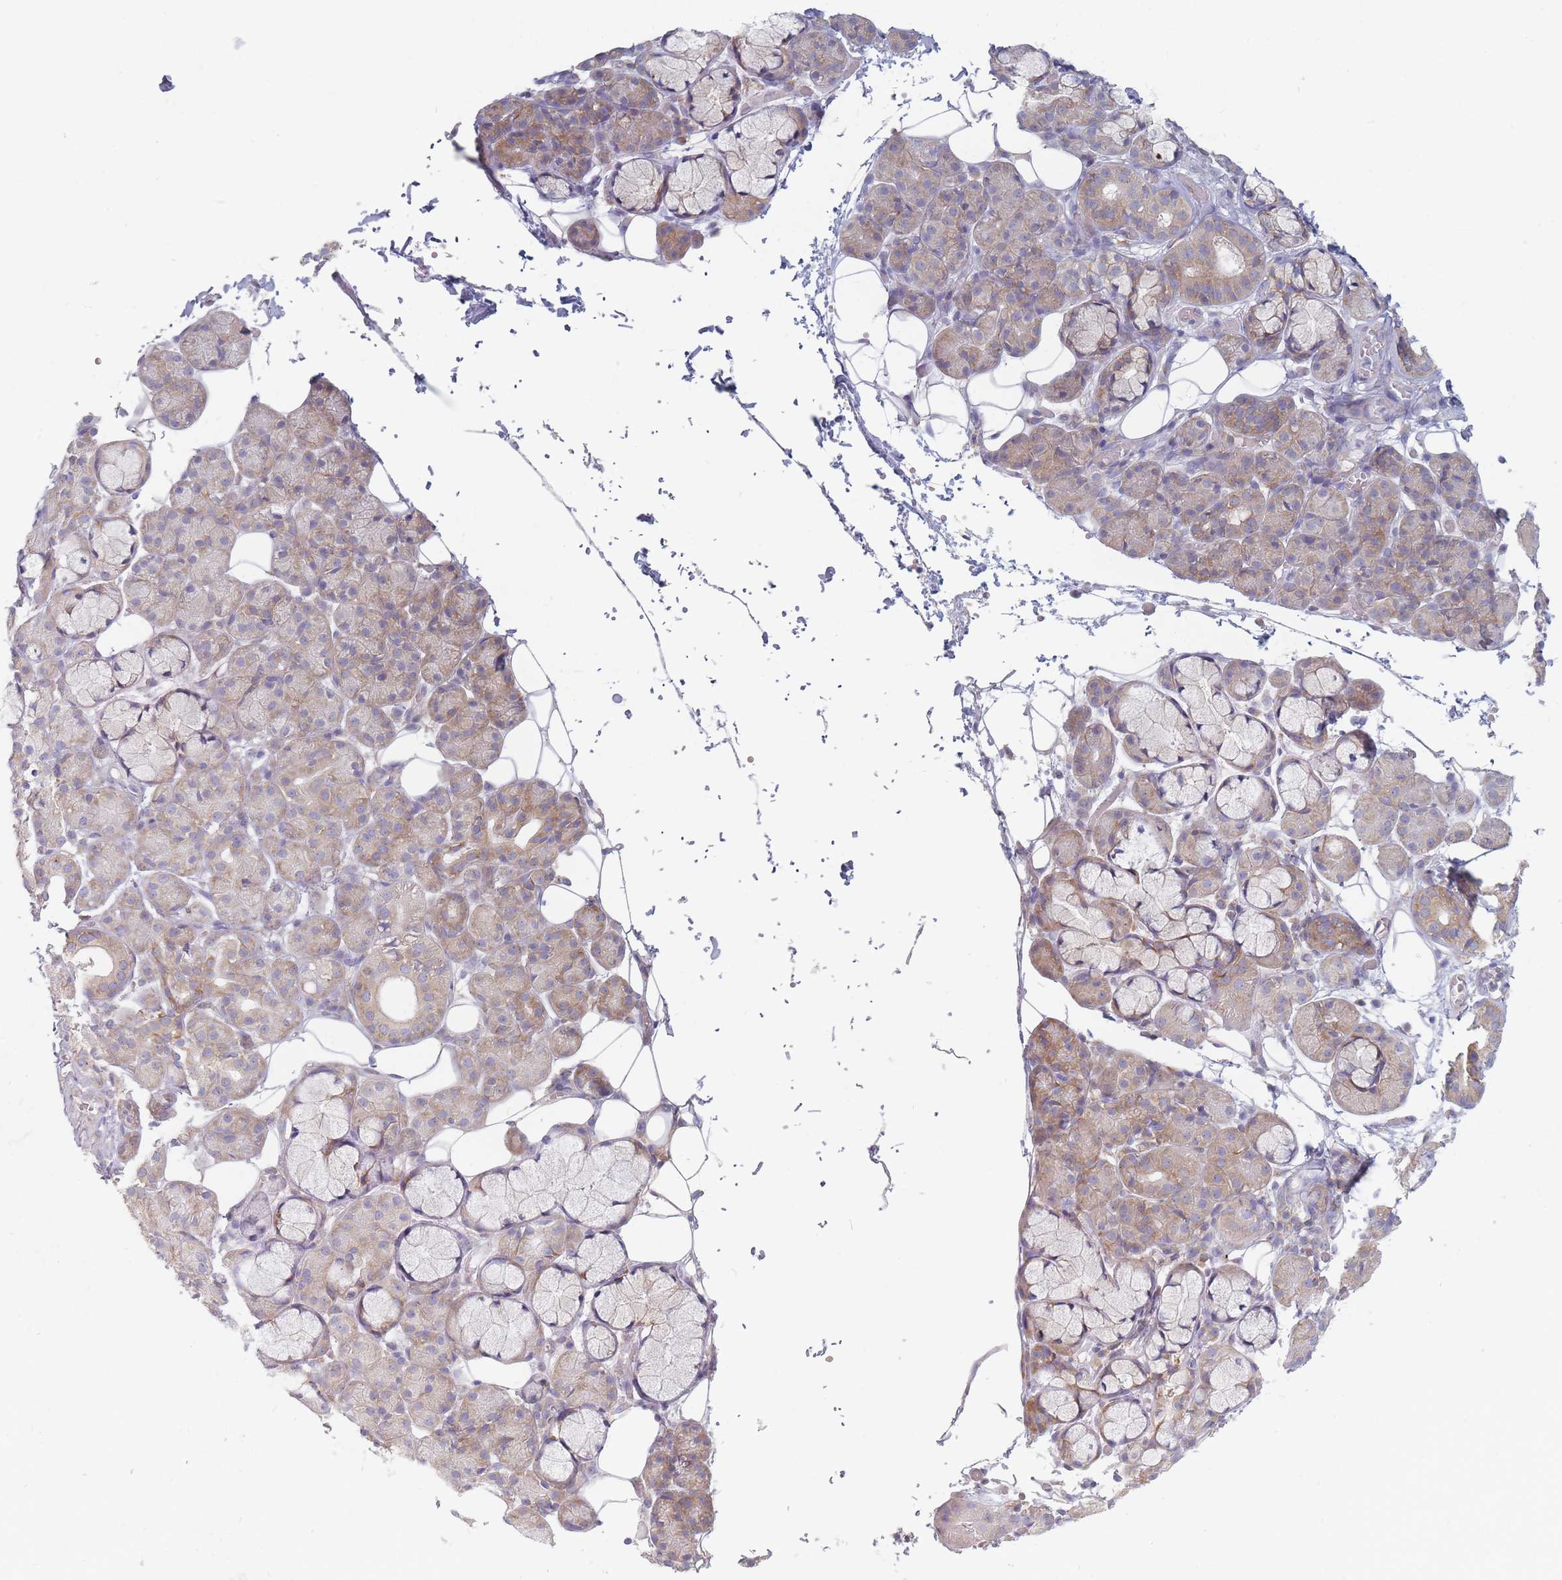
{"staining": {"intensity": "moderate", "quantity": "25%-75%", "location": "cytoplasmic/membranous"}, "tissue": "salivary gland", "cell_type": "Glandular cells", "image_type": "normal", "snomed": [{"axis": "morphology", "description": "Normal tissue, NOS"}, {"axis": "topography", "description": "Salivary gland"}], "caption": "A high-resolution micrograph shows immunohistochemistry (IHC) staining of benign salivary gland, which displays moderate cytoplasmic/membranous staining in about 25%-75% of glandular cells.", "gene": "MAP1S", "patient": {"sex": "male", "age": 63}}